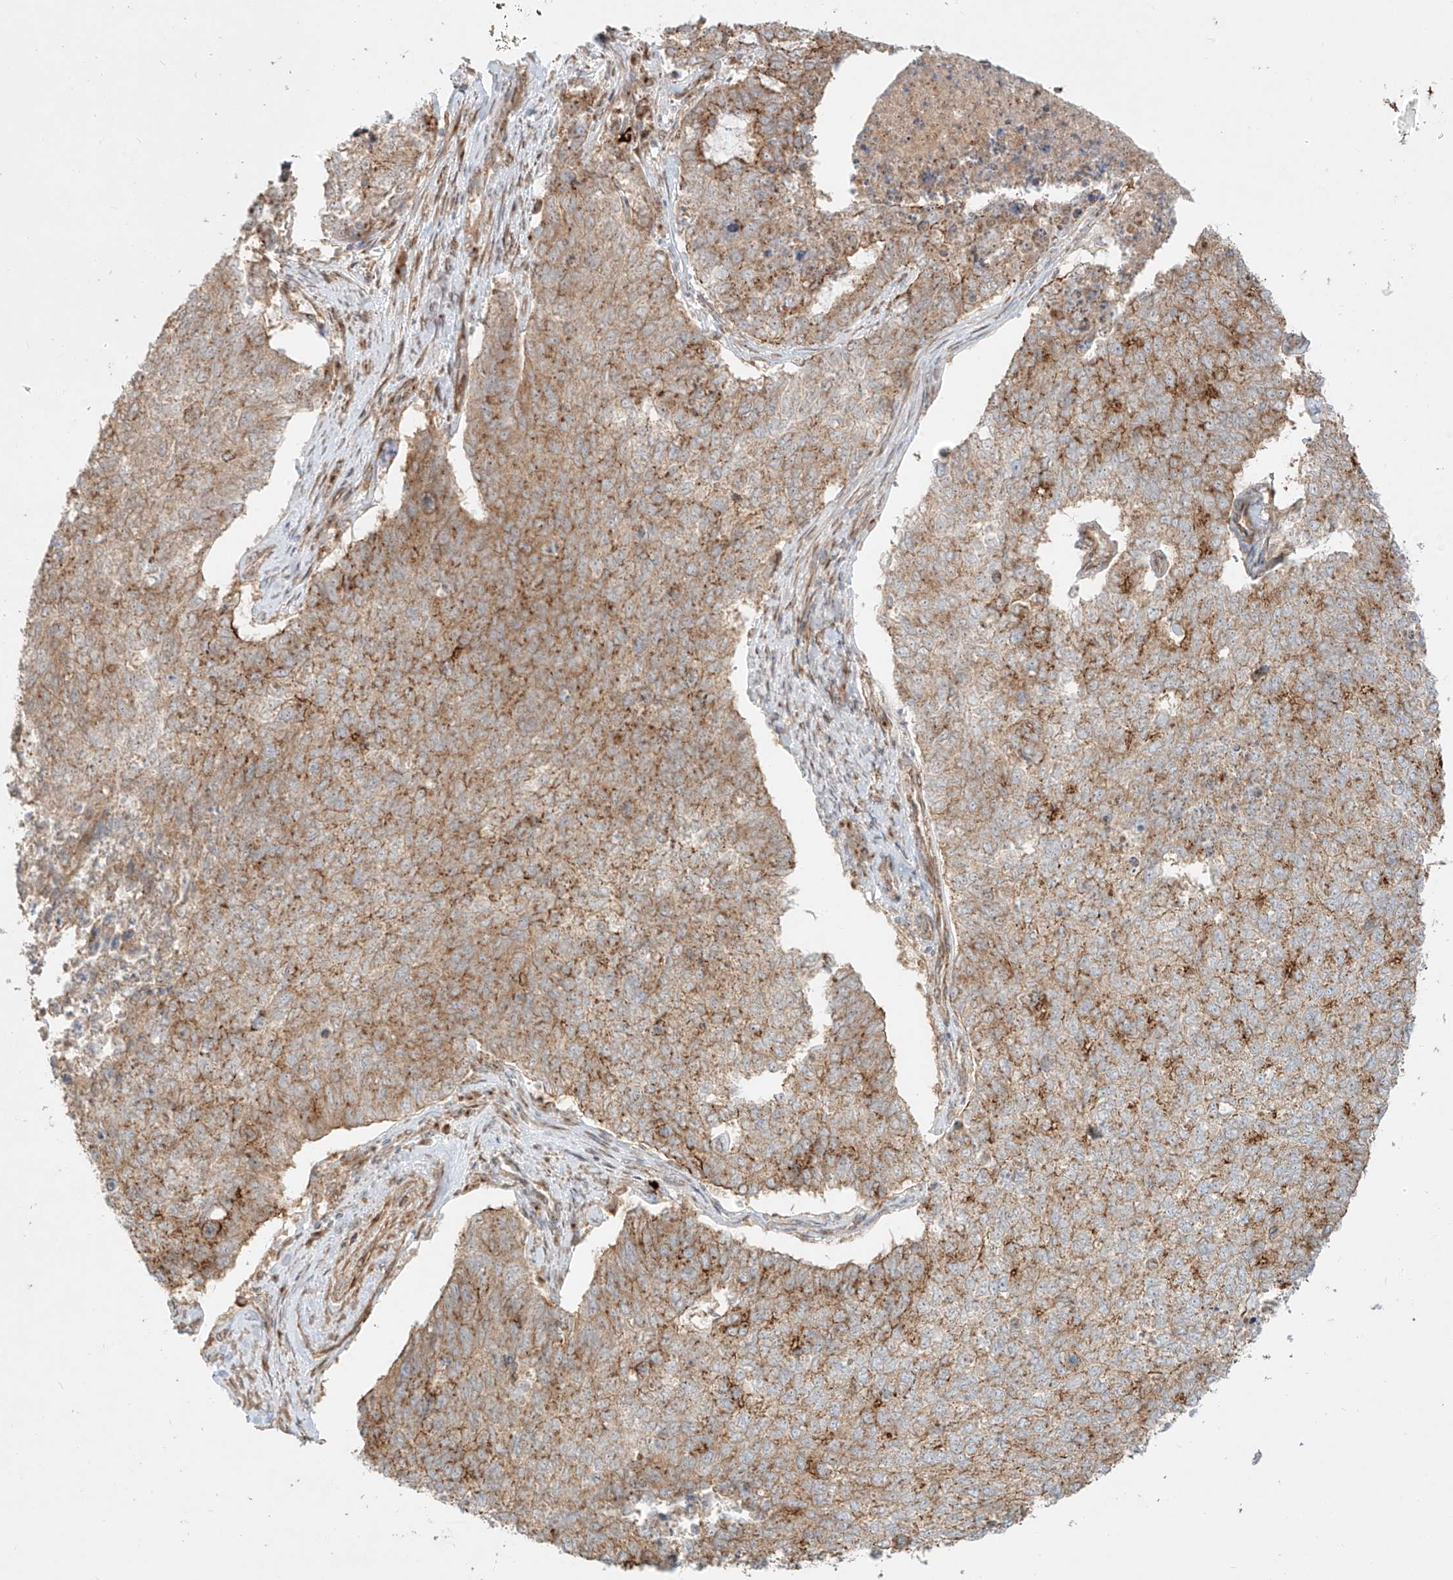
{"staining": {"intensity": "moderate", "quantity": ">75%", "location": "cytoplasmic/membranous"}, "tissue": "cervical cancer", "cell_type": "Tumor cells", "image_type": "cancer", "snomed": [{"axis": "morphology", "description": "Squamous cell carcinoma, NOS"}, {"axis": "topography", "description": "Cervix"}], "caption": "Approximately >75% of tumor cells in squamous cell carcinoma (cervical) show moderate cytoplasmic/membranous protein positivity as visualized by brown immunohistochemical staining.", "gene": "ZNF287", "patient": {"sex": "female", "age": 63}}